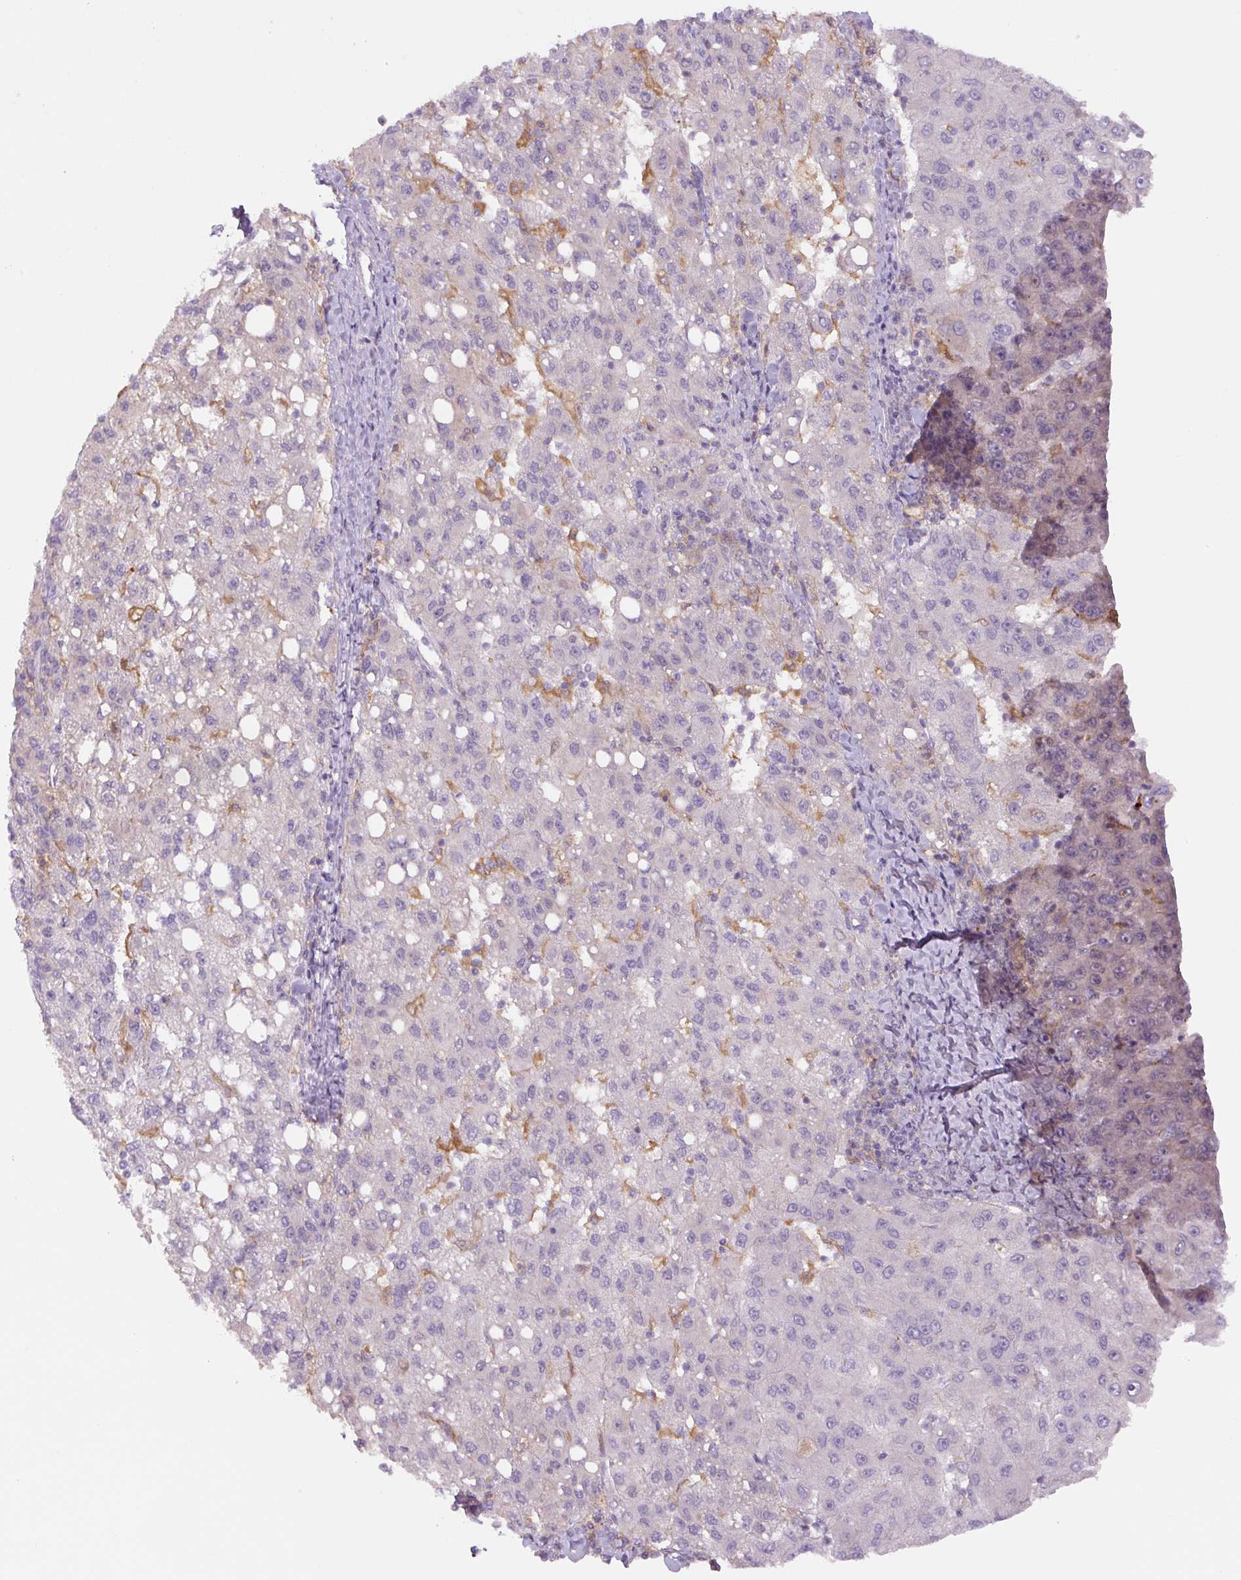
{"staining": {"intensity": "negative", "quantity": "none", "location": "none"}, "tissue": "liver cancer", "cell_type": "Tumor cells", "image_type": "cancer", "snomed": [{"axis": "morphology", "description": "Carcinoma, Hepatocellular, NOS"}, {"axis": "topography", "description": "Liver"}], "caption": "Immunohistochemistry micrograph of human liver hepatocellular carcinoma stained for a protein (brown), which reveals no staining in tumor cells.", "gene": "SPSB2", "patient": {"sex": "female", "age": 82}}